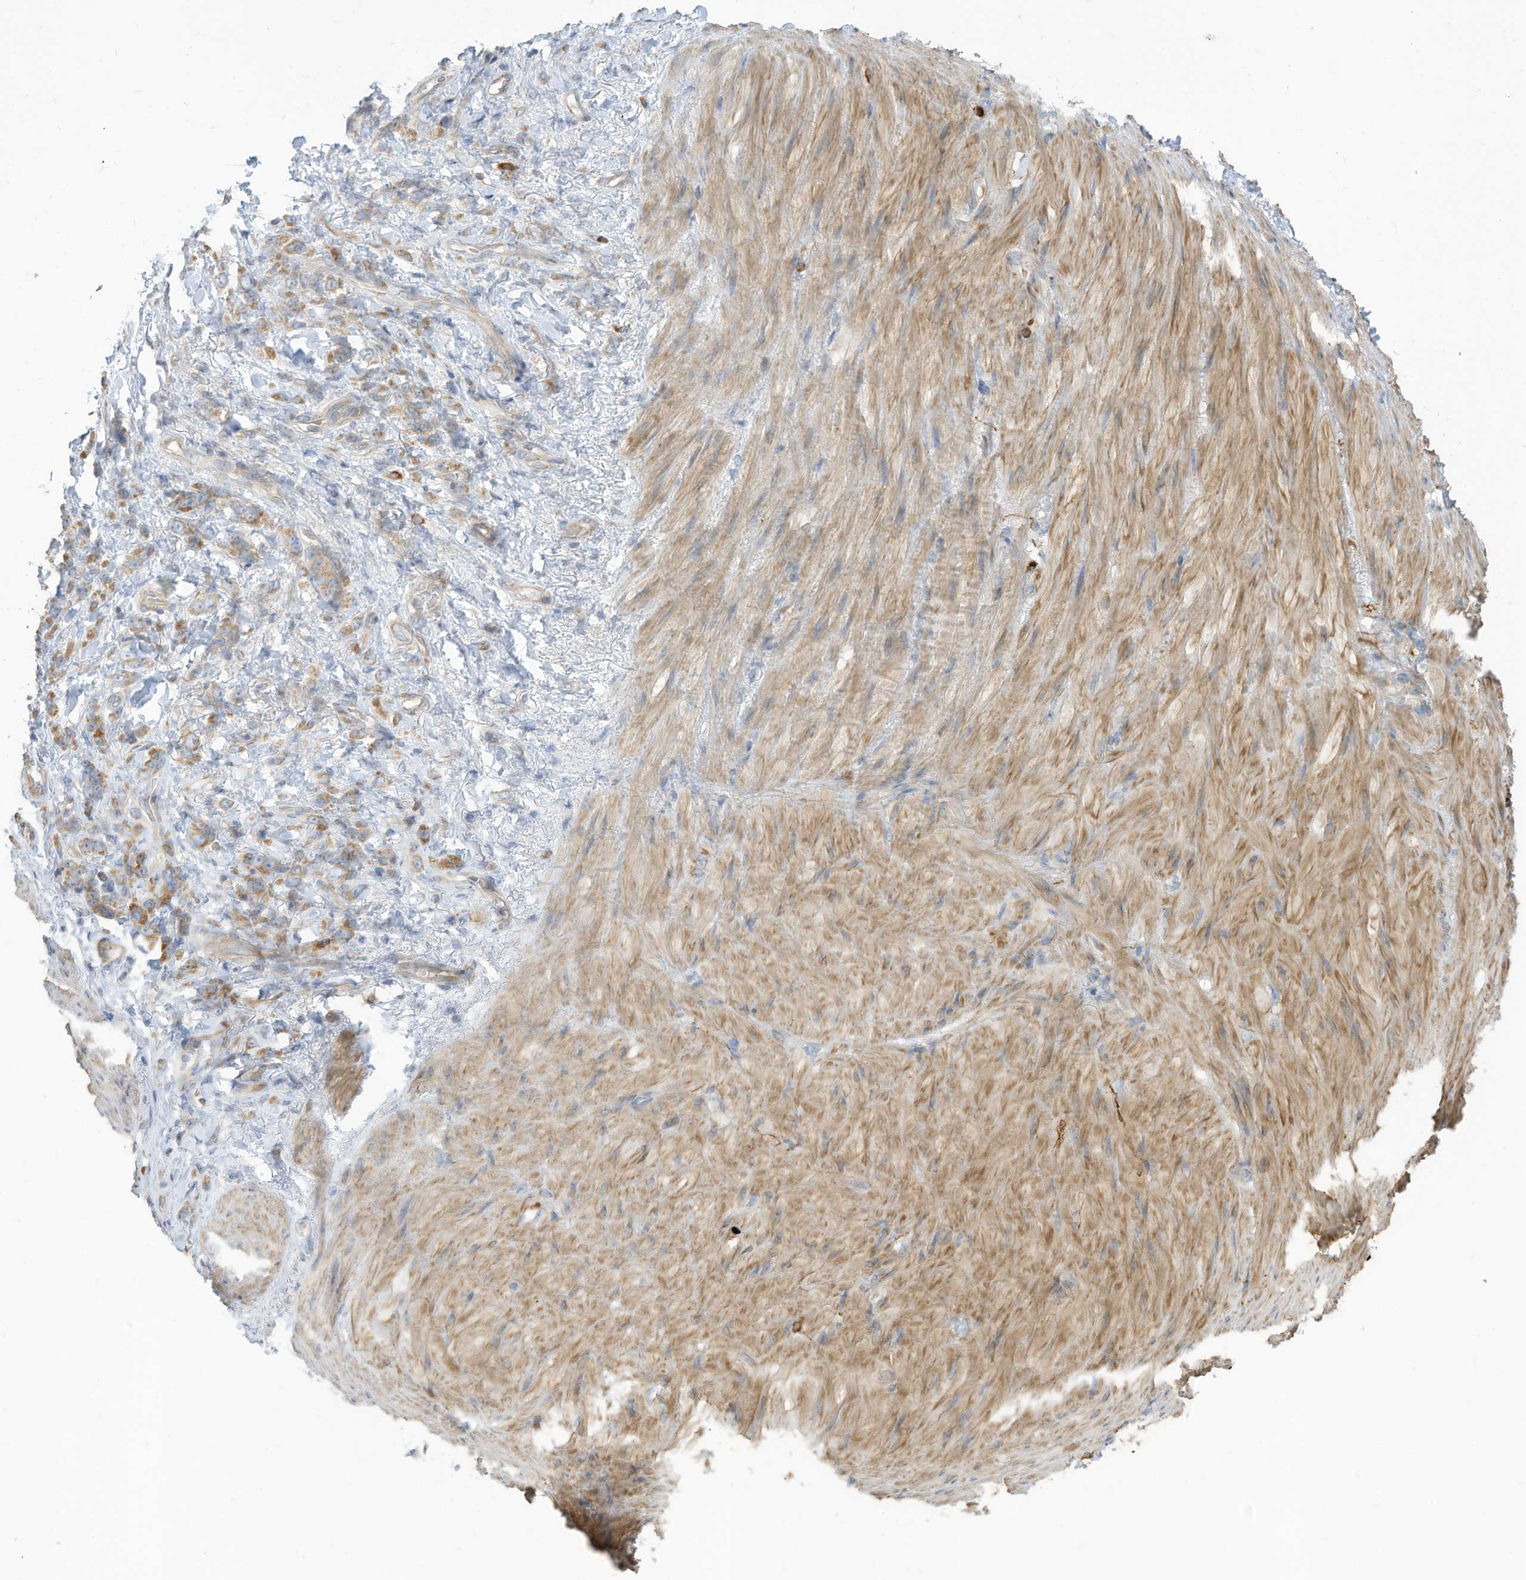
{"staining": {"intensity": "moderate", "quantity": ">75%", "location": "cytoplasmic/membranous"}, "tissue": "stomach cancer", "cell_type": "Tumor cells", "image_type": "cancer", "snomed": [{"axis": "morphology", "description": "Normal tissue, NOS"}, {"axis": "morphology", "description": "Adenocarcinoma, NOS"}, {"axis": "topography", "description": "Stomach"}], "caption": "Moderate cytoplasmic/membranous protein expression is present in about >75% of tumor cells in stomach adenocarcinoma. (DAB IHC, brown staining for protein, blue staining for nuclei).", "gene": "GTPBP2", "patient": {"sex": "male", "age": 82}}